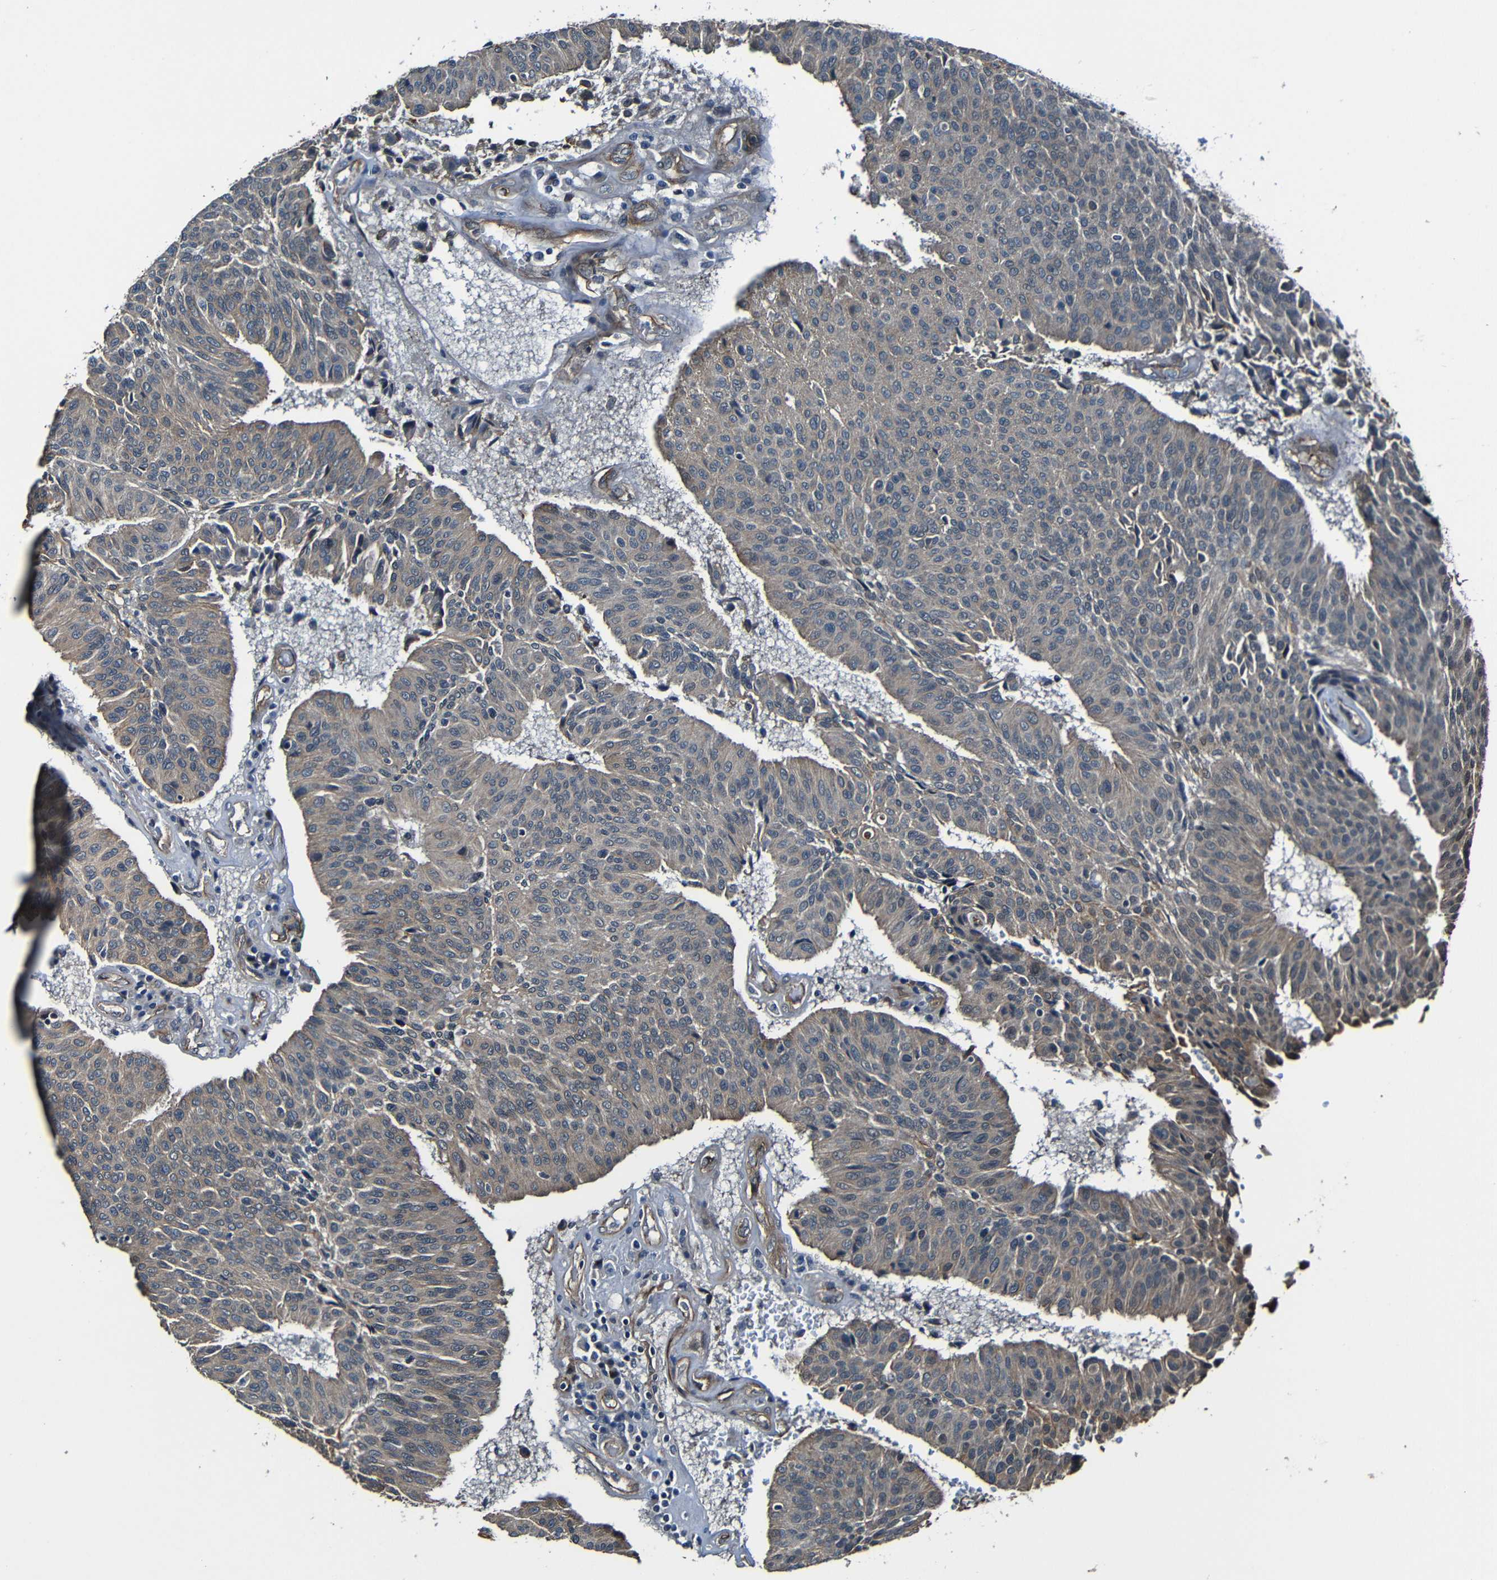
{"staining": {"intensity": "weak", "quantity": ">75%", "location": "cytoplasmic/membranous"}, "tissue": "urothelial cancer", "cell_type": "Tumor cells", "image_type": "cancer", "snomed": [{"axis": "morphology", "description": "Urothelial carcinoma, High grade"}, {"axis": "topography", "description": "Urinary bladder"}], "caption": "A high-resolution image shows immunohistochemistry staining of urothelial carcinoma (high-grade), which reveals weak cytoplasmic/membranous expression in about >75% of tumor cells.", "gene": "LGR5", "patient": {"sex": "male", "age": 66}}